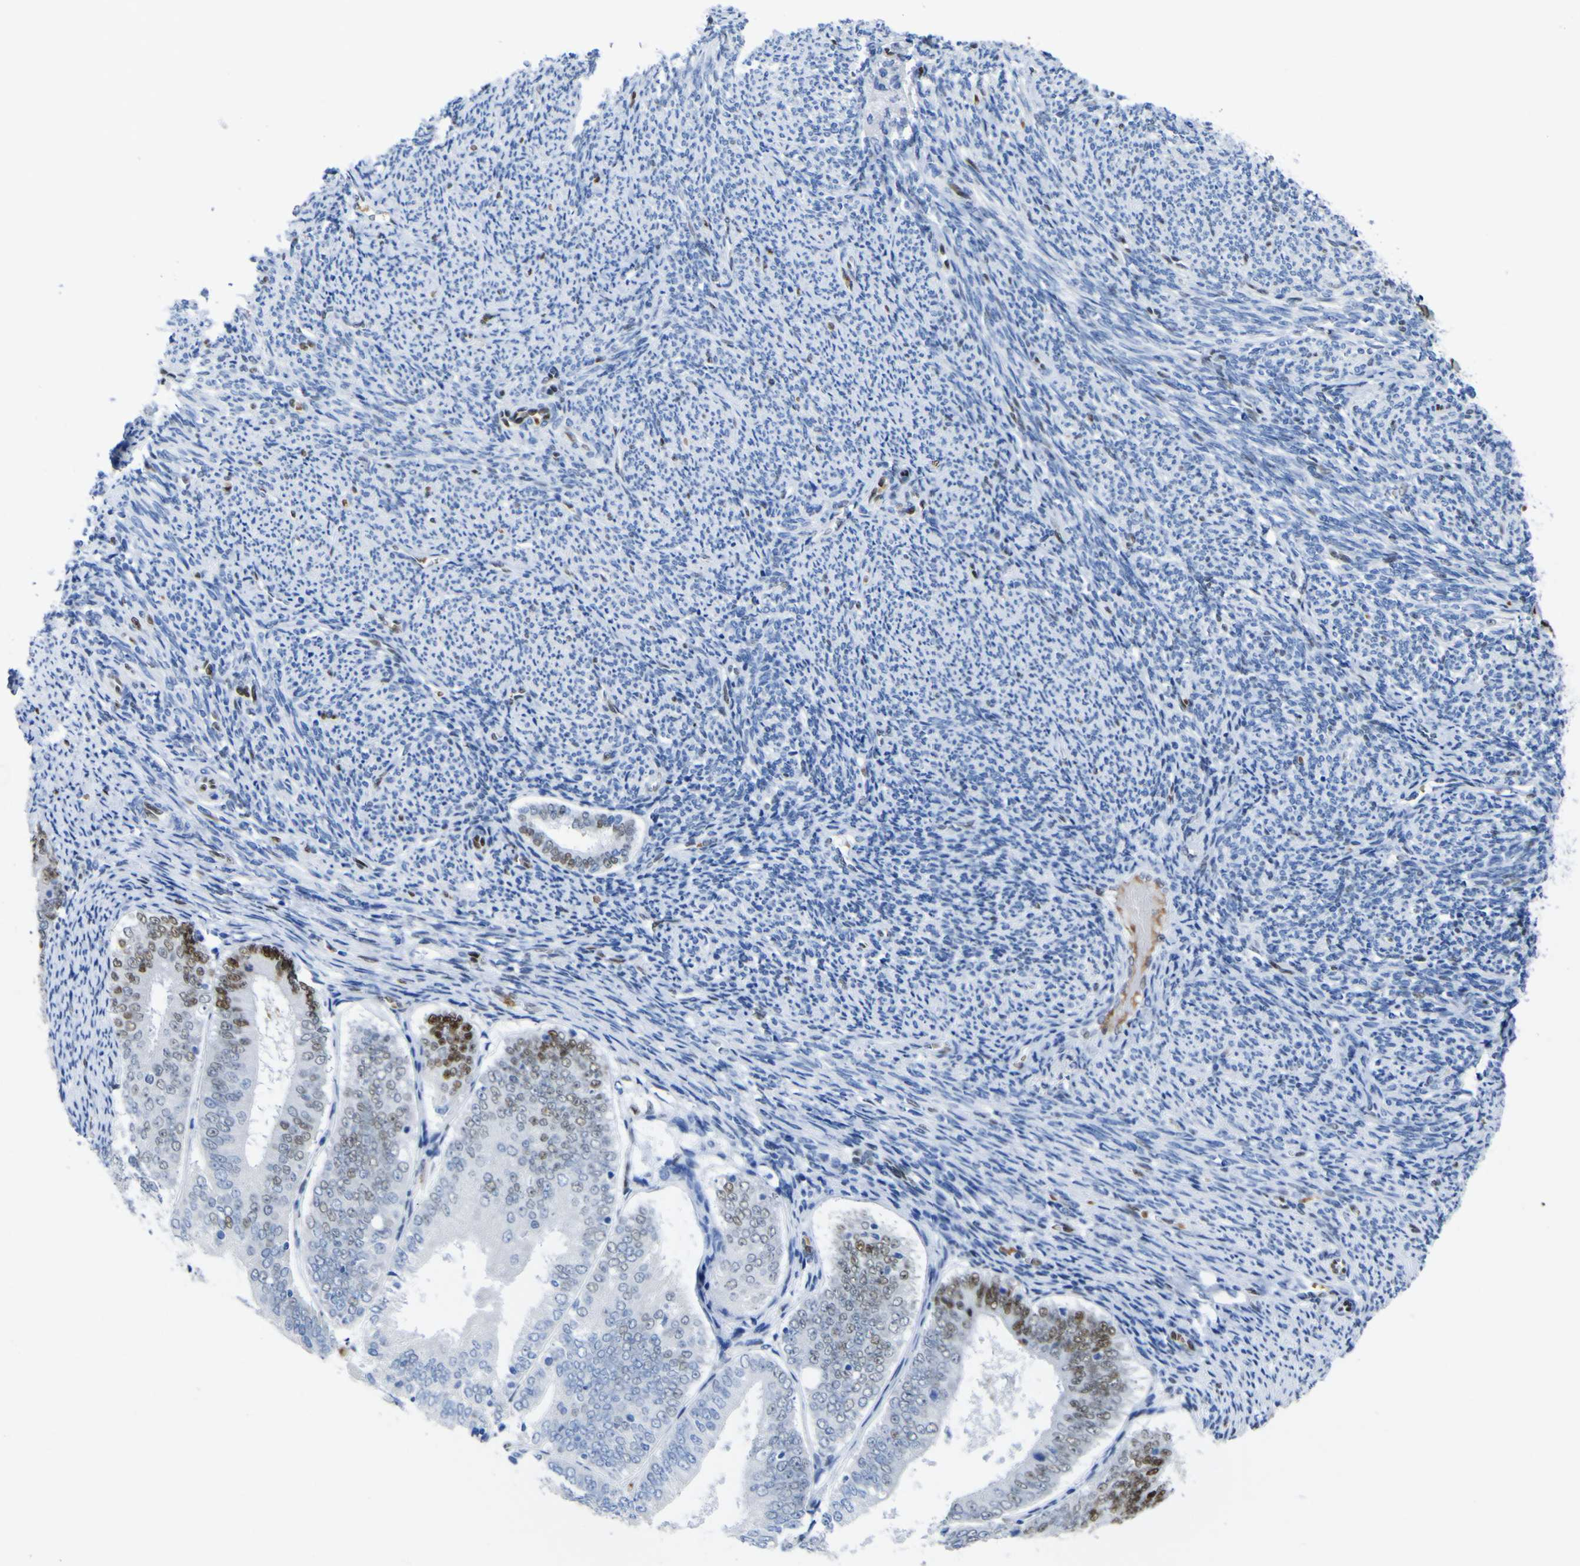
{"staining": {"intensity": "strong", "quantity": "25%-75%", "location": "nuclear"}, "tissue": "endometrial cancer", "cell_type": "Tumor cells", "image_type": "cancer", "snomed": [{"axis": "morphology", "description": "Adenocarcinoma, NOS"}, {"axis": "topography", "description": "Endometrium"}], "caption": "Brown immunohistochemical staining in endometrial cancer displays strong nuclear expression in about 25%-75% of tumor cells. The protein of interest is shown in brown color, while the nuclei are stained blue.", "gene": "DACH1", "patient": {"sex": "female", "age": 63}}